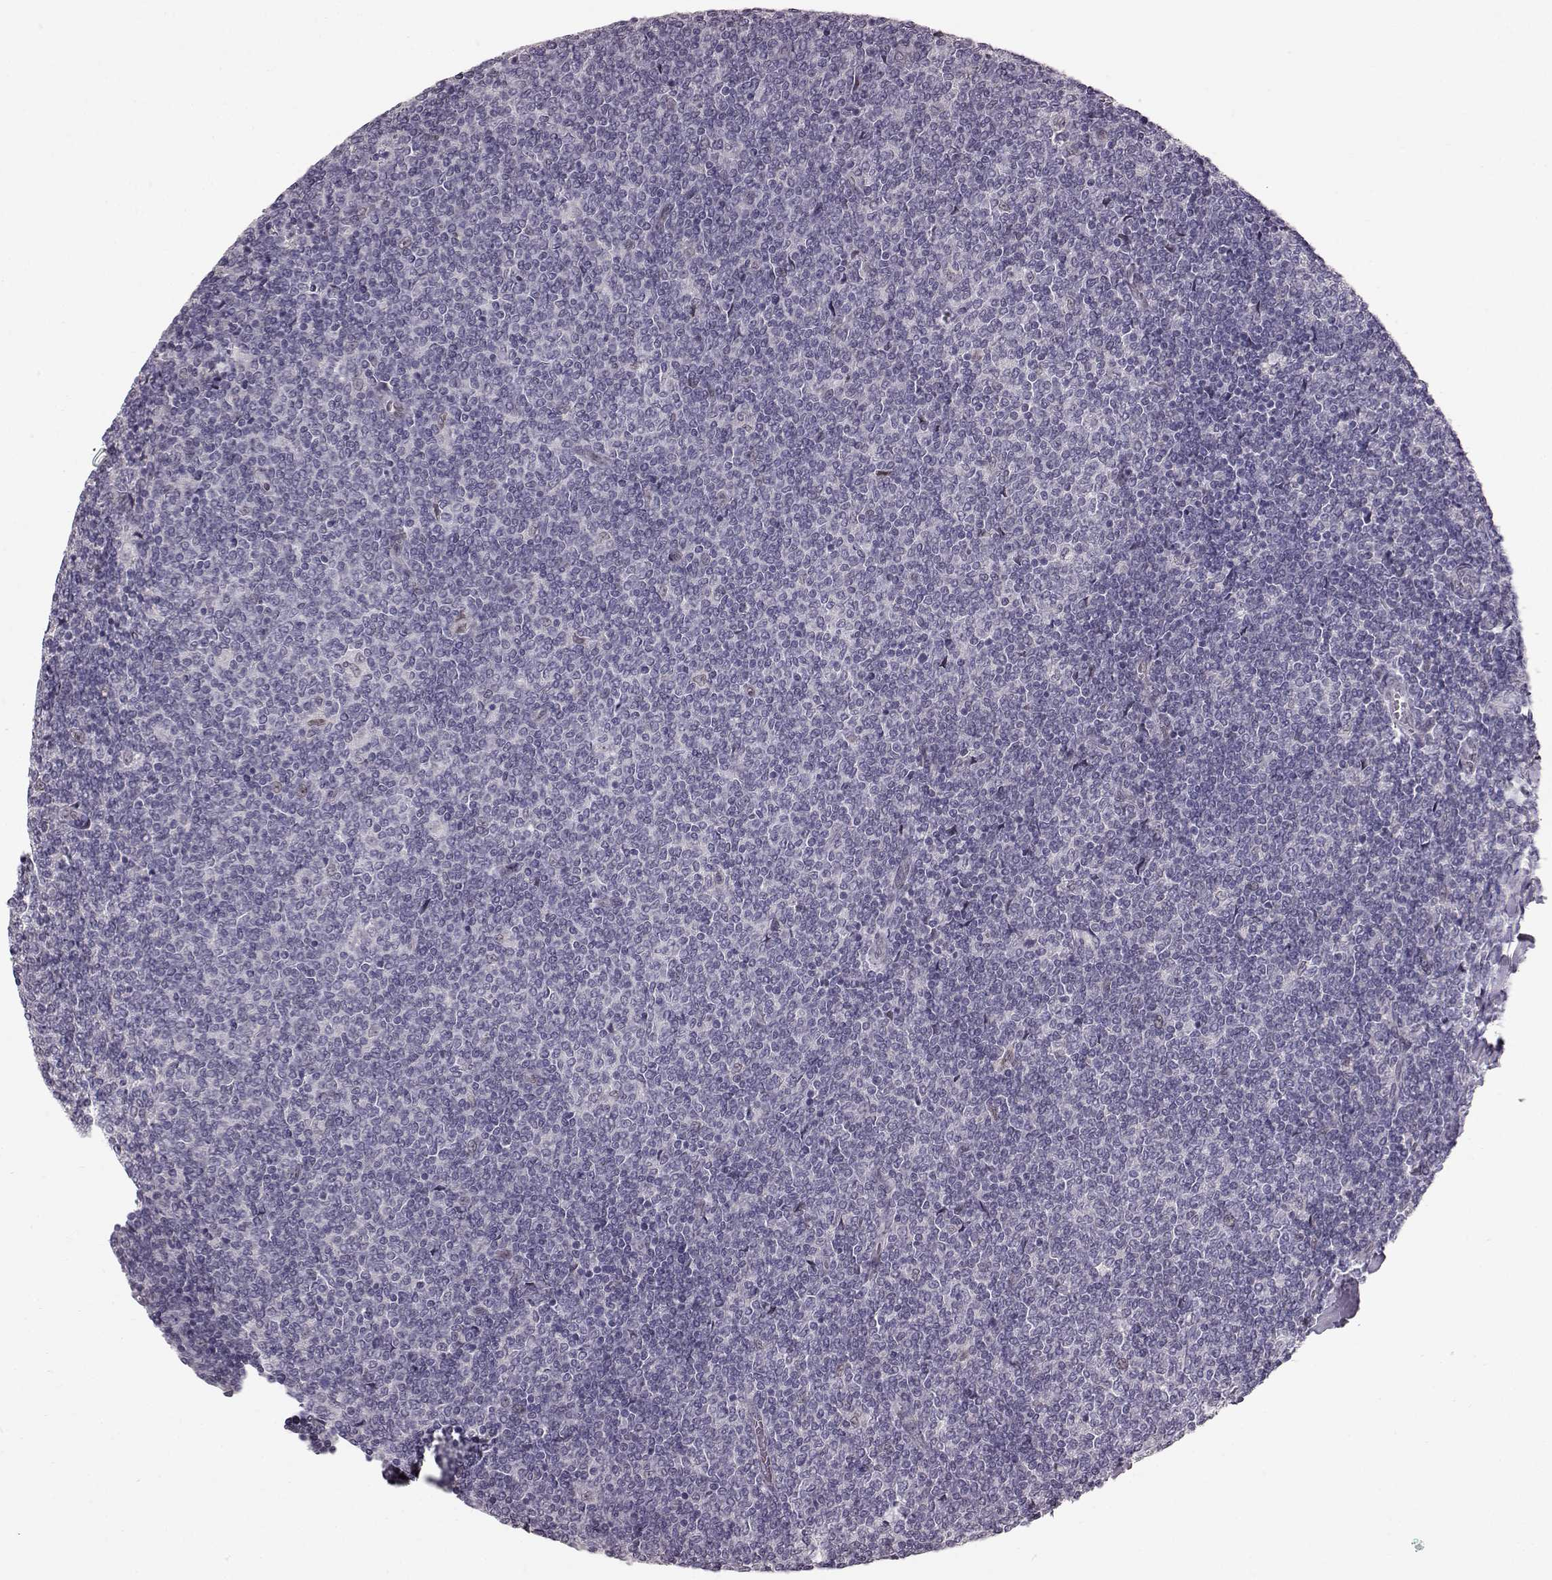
{"staining": {"intensity": "negative", "quantity": "none", "location": "none"}, "tissue": "lymphoma", "cell_type": "Tumor cells", "image_type": "cancer", "snomed": [{"axis": "morphology", "description": "Malignant lymphoma, non-Hodgkin's type, Low grade"}, {"axis": "topography", "description": "Lymph node"}], "caption": "Tumor cells are negative for protein expression in human lymphoma.", "gene": "TCHHL1", "patient": {"sex": "male", "age": 52}}